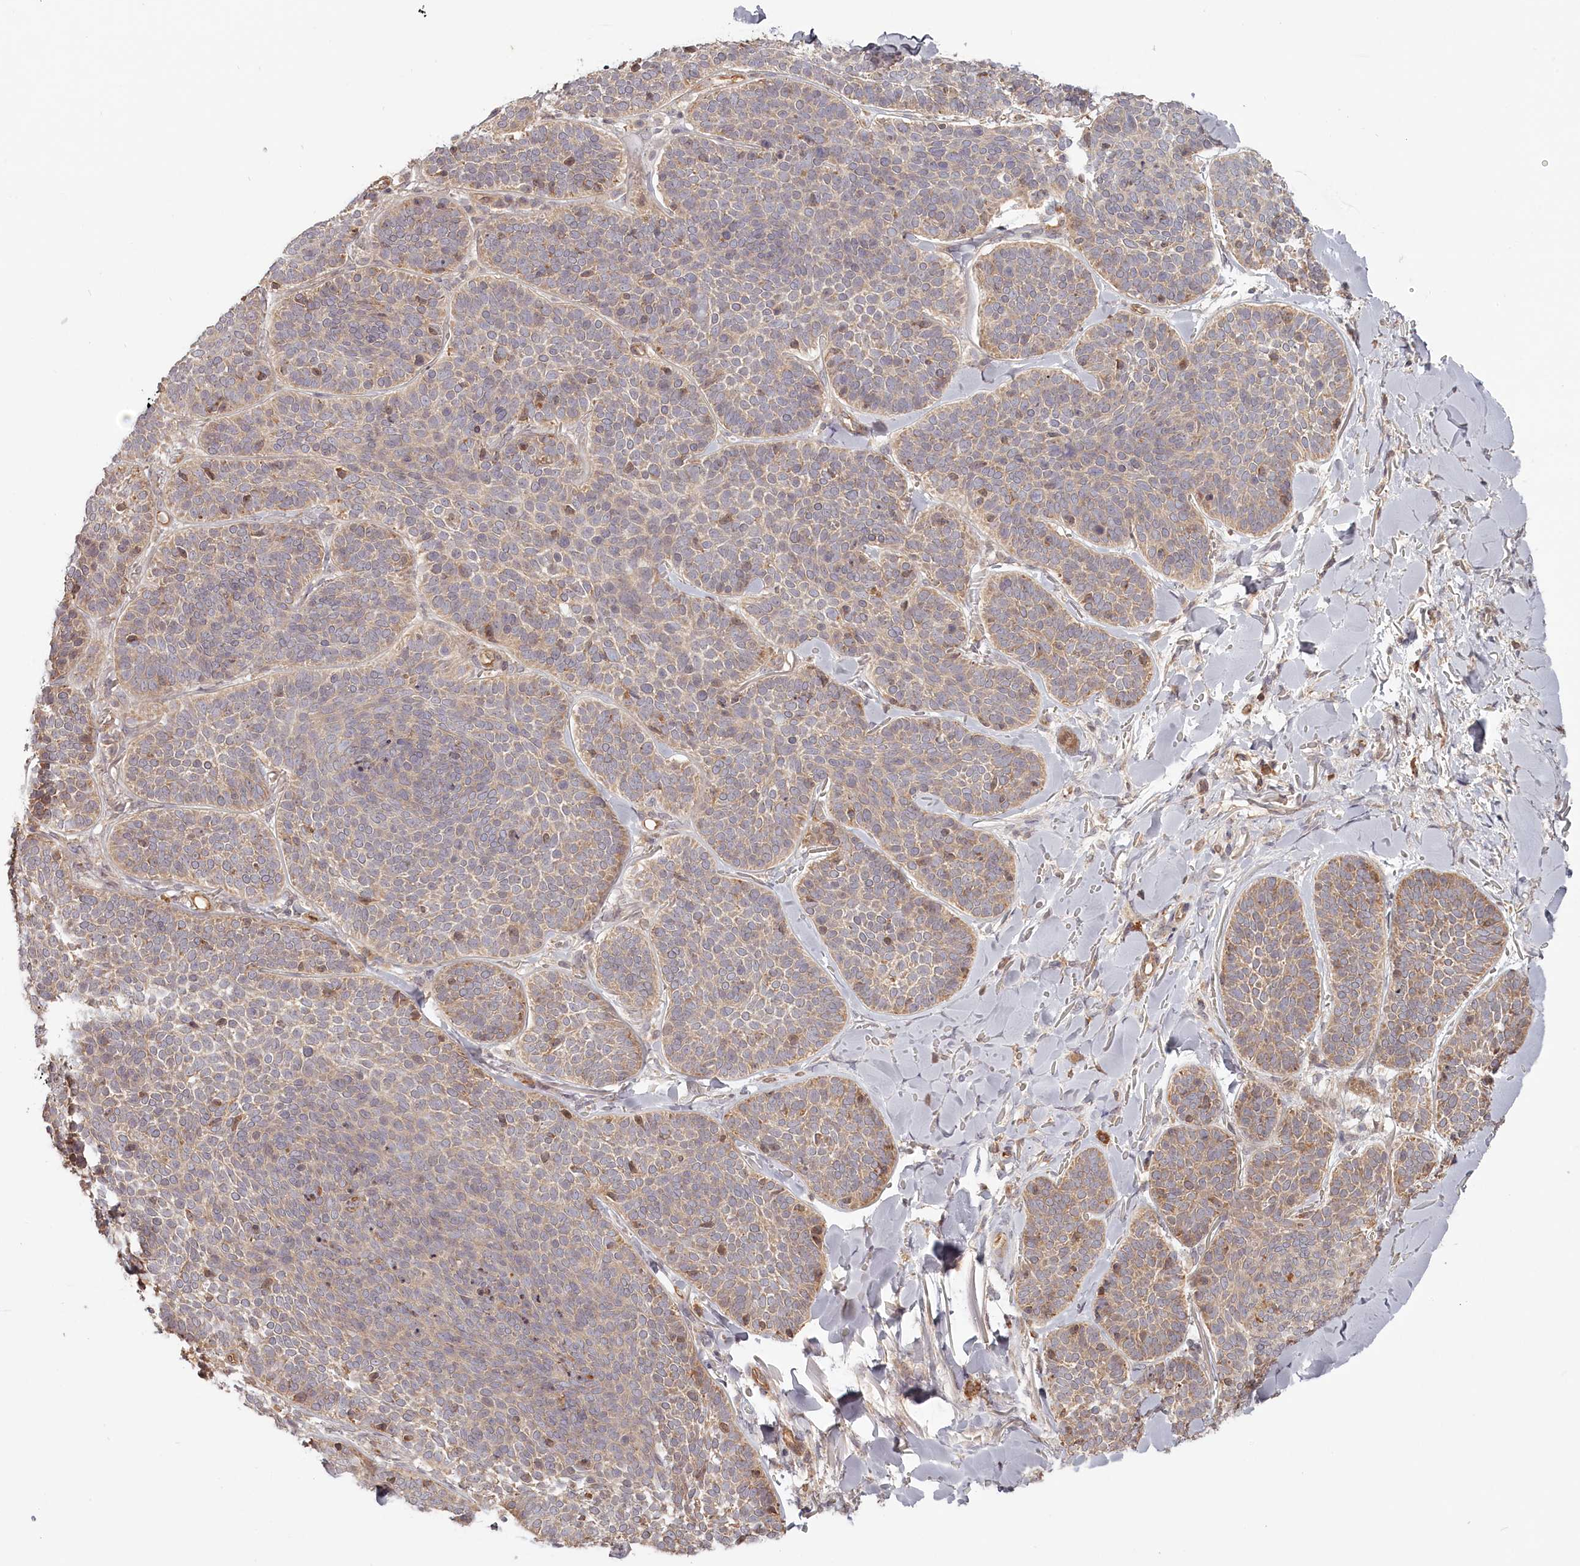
{"staining": {"intensity": "moderate", "quantity": "<25%", "location": "cytoplasmic/membranous"}, "tissue": "skin cancer", "cell_type": "Tumor cells", "image_type": "cancer", "snomed": [{"axis": "morphology", "description": "Basal cell carcinoma"}, {"axis": "topography", "description": "Skin"}], "caption": "High-magnification brightfield microscopy of skin cancer (basal cell carcinoma) stained with DAB (brown) and counterstained with hematoxylin (blue). tumor cells exhibit moderate cytoplasmic/membranous expression is seen in approximately<25% of cells. Using DAB (brown) and hematoxylin (blue) stains, captured at high magnification using brightfield microscopy.", "gene": "TMIE", "patient": {"sex": "male", "age": 85}}